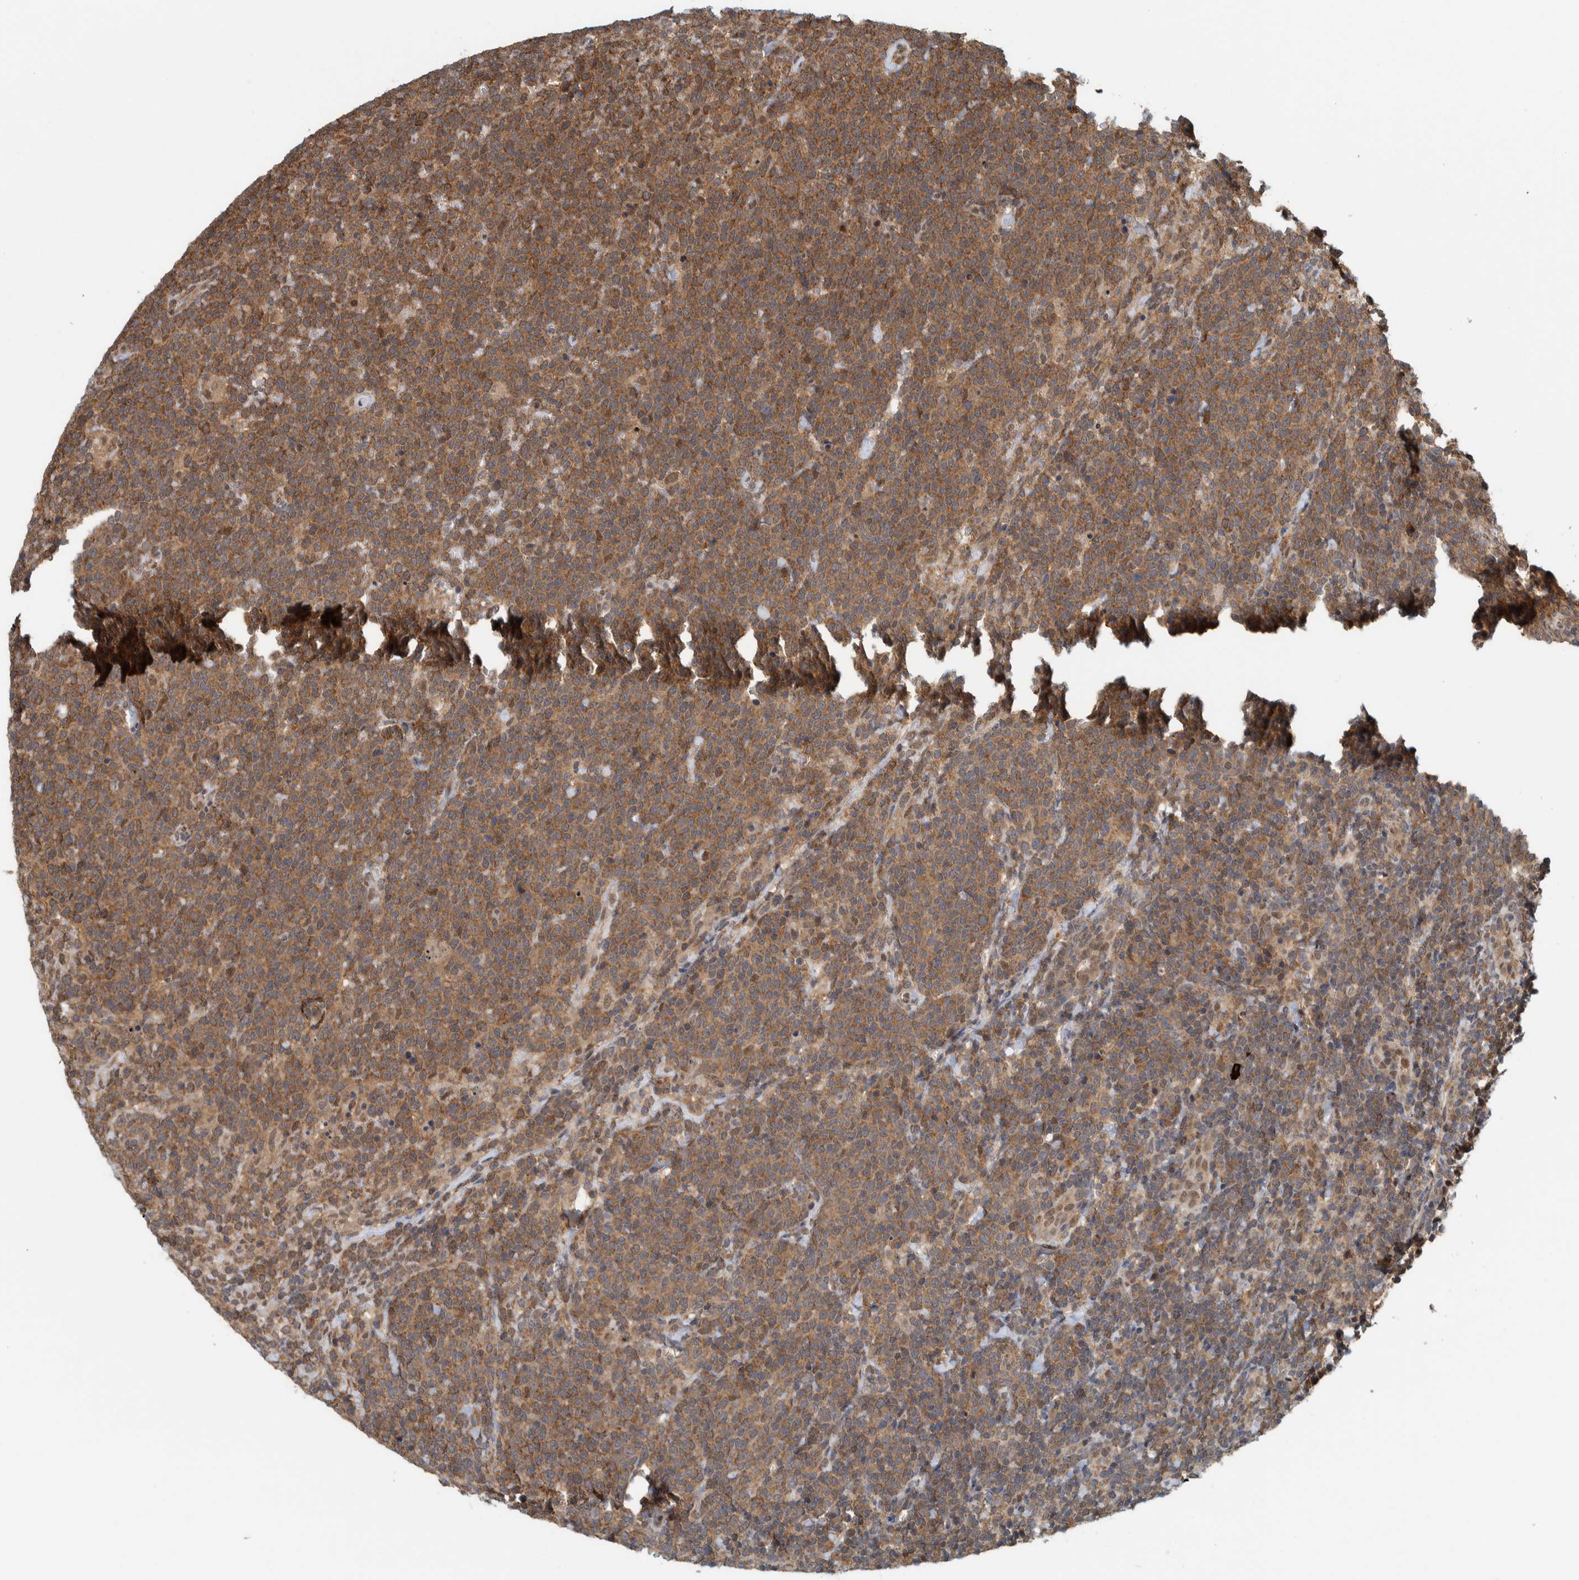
{"staining": {"intensity": "moderate", "quantity": ">75%", "location": "cytoplasmic/membranous"}, "tissue": "lymphoma", "cell_type": "Tumor cells", "image_type": "cancer", "snomed": [{"axis": "morphology", "description": "Malignant lymphoma, non-Hodgkin's type, High grade"}, {"axis": "topography", "description": "Lymph node"}], "caption": "A high-resolution photomicrograph shows immunohistochemistry staining of malignant lymphoma, non-Hodgkin's type (high-grade), which shows moderate cytoplasmic/membranous positivity in about >75% of tumor cells. Ihc stains the protein of interest in brown and the nuclei are stained blue.", "gene": "COPS3", "patient": {"sex": "male", "age": 61}}